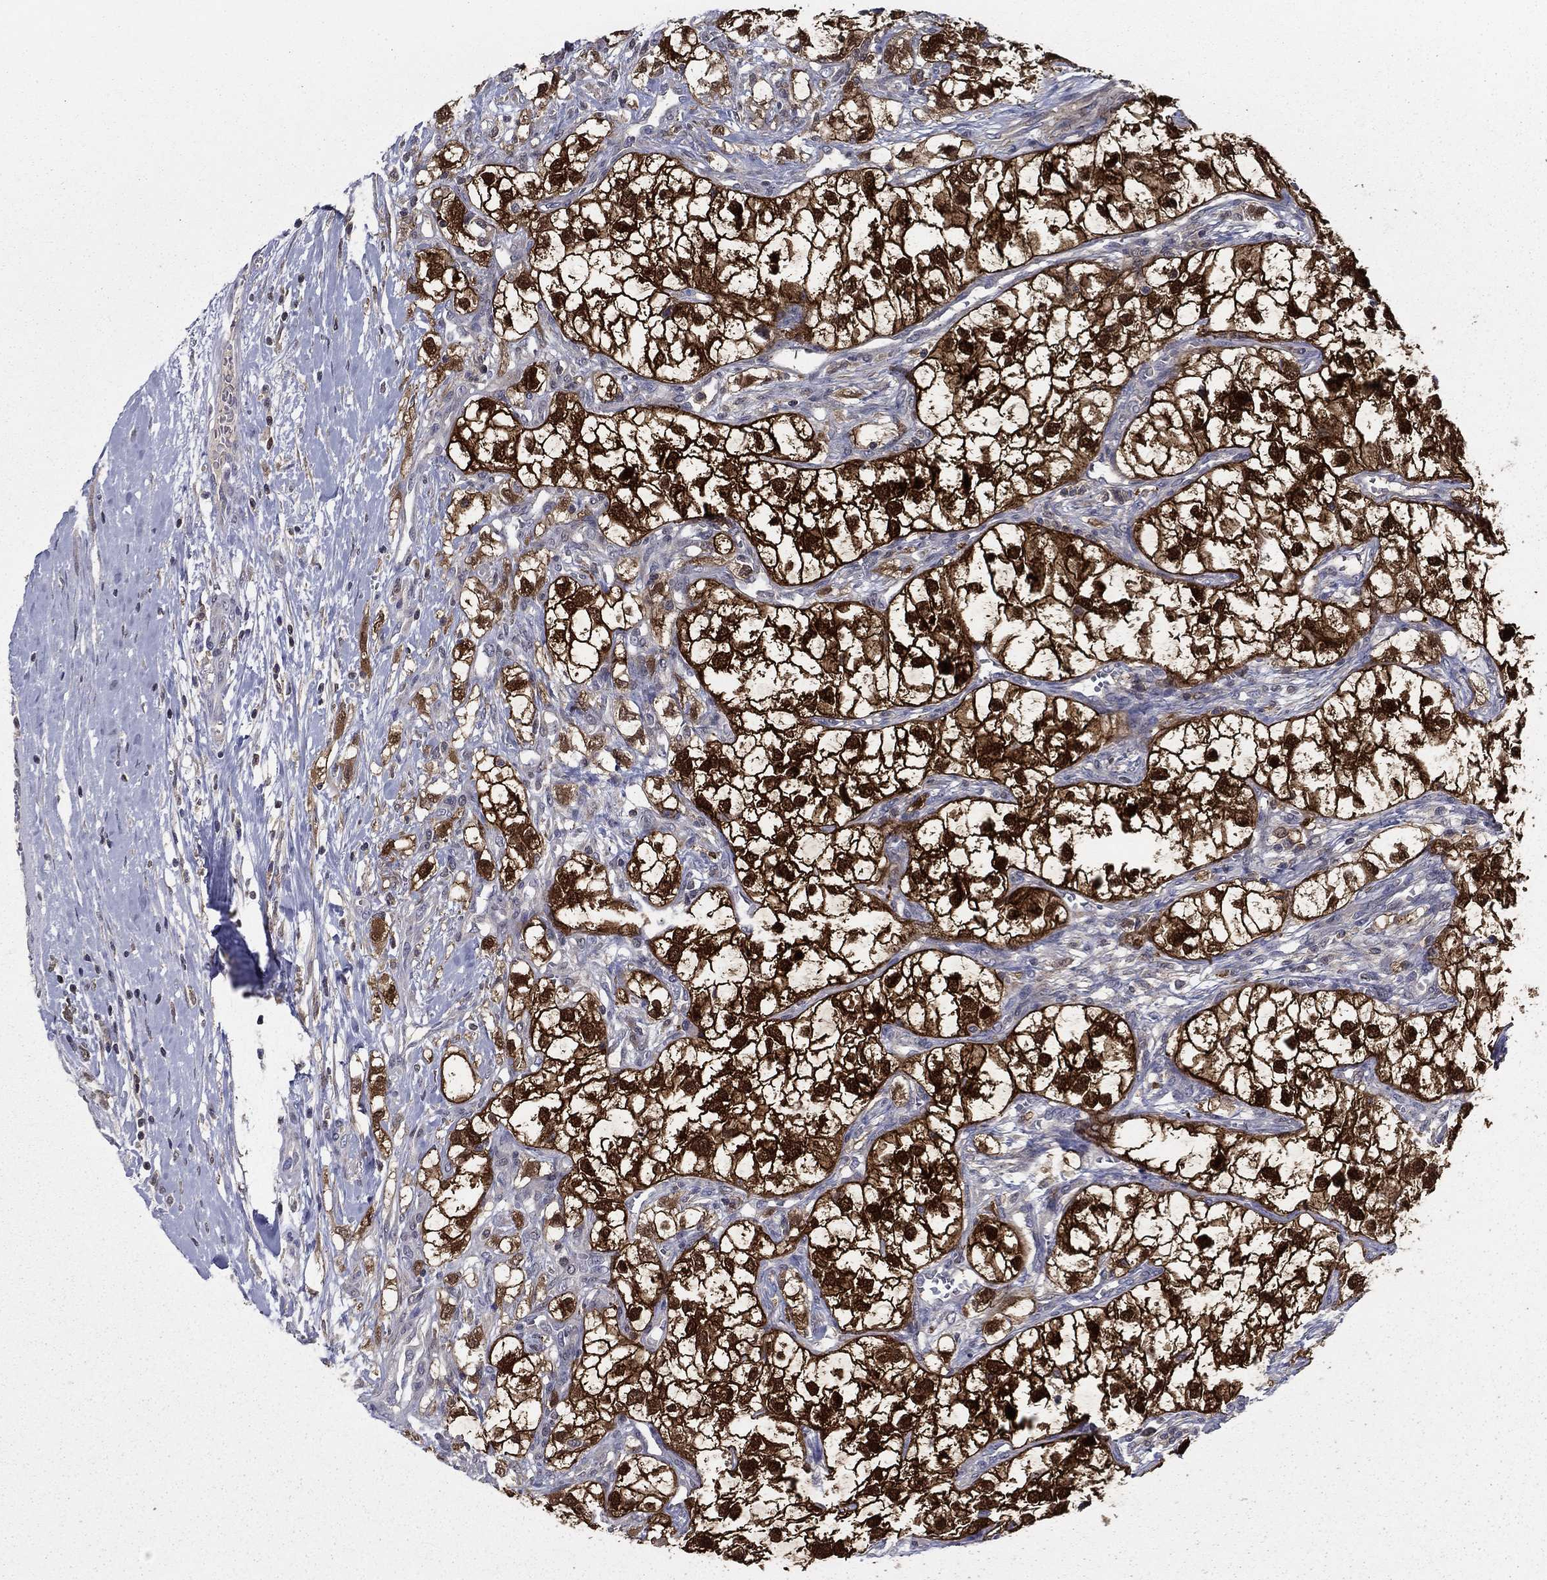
{"staining": {"intensity": "strong", "quantity": ">75%", "location": "cytoplasmic/membranous,nuclear"}, "tissue": "renal cancer", "cell_type": "Tumor cells", "image_type": "cancer", "snomed": [{"axis": "morphology", "description": "Adenocarcinoma, NOS"}, {"axis": "topography", "description": "Kidney"}], "caption": "An immunohistochemistry (IHC) micrograph of tumor tissue is shown. Protein staining in brown shows strong cytoplasmic/membranous and nuclear positivity in adenocarcinoma (renal) within tumor cells.", "gene": "NIT2", "patient": {"sex": "male", "age": 59}}